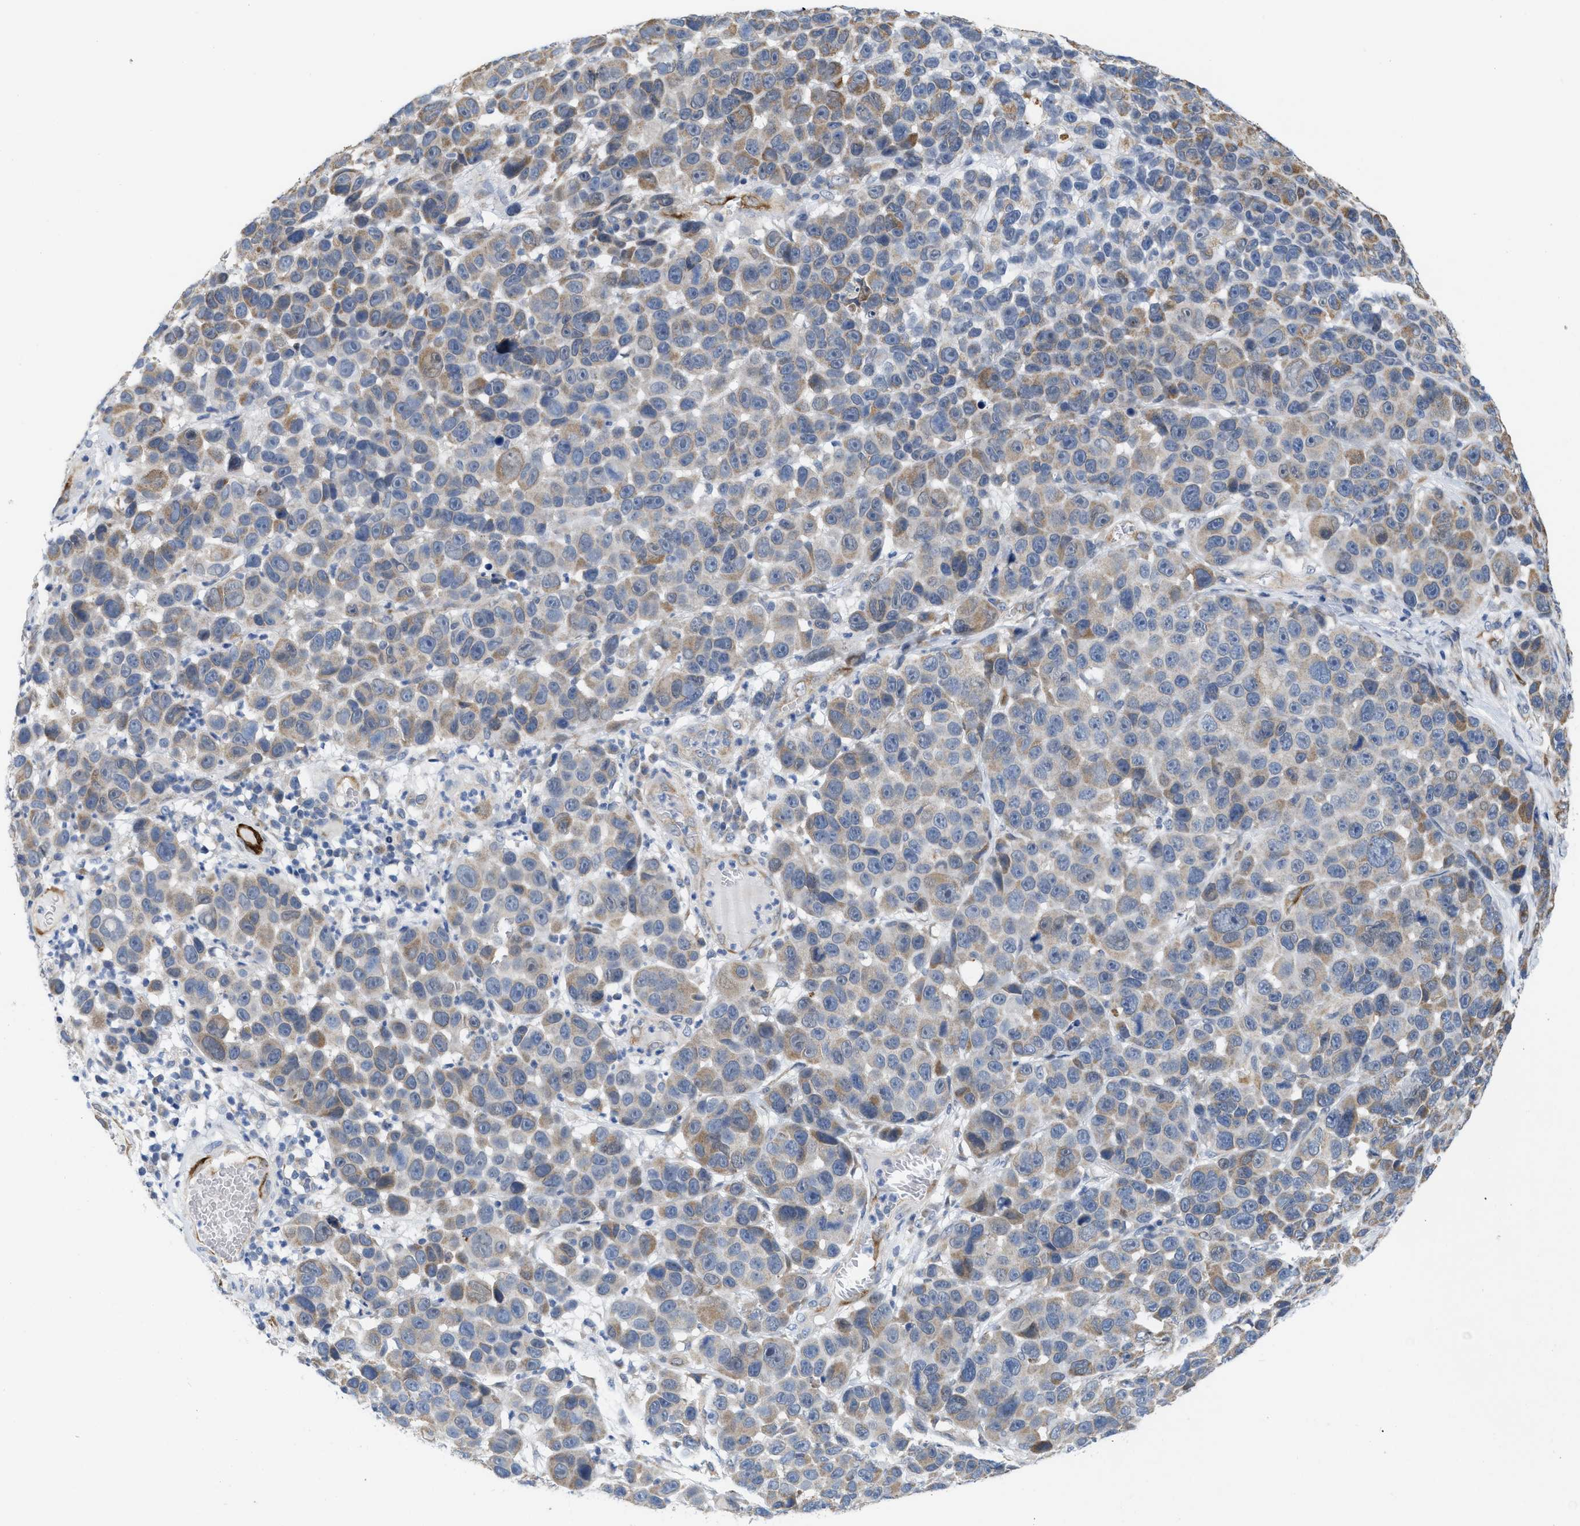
{"staining": {"intensity": "weak", "quantity": "25%-75%", "location": "cytoplasmic/membranous"}, "tissue": "melanoma", "cell_type": "Tumor cells", "image_type": "cancer", "snomed": [{"axis": "morphology", "description": "Malignant melanoma, NOS"}, {"axis": "topography", "description": "Skin"}], "caption": "Weak cytoplasmic/membranous positivity for a protein is appreciated in about 25%-75% of tumor cells of malignant melanoma using immunohistochemistry.", "gene": "EOGT", "patient": {"sex": "male", "age": 53}}